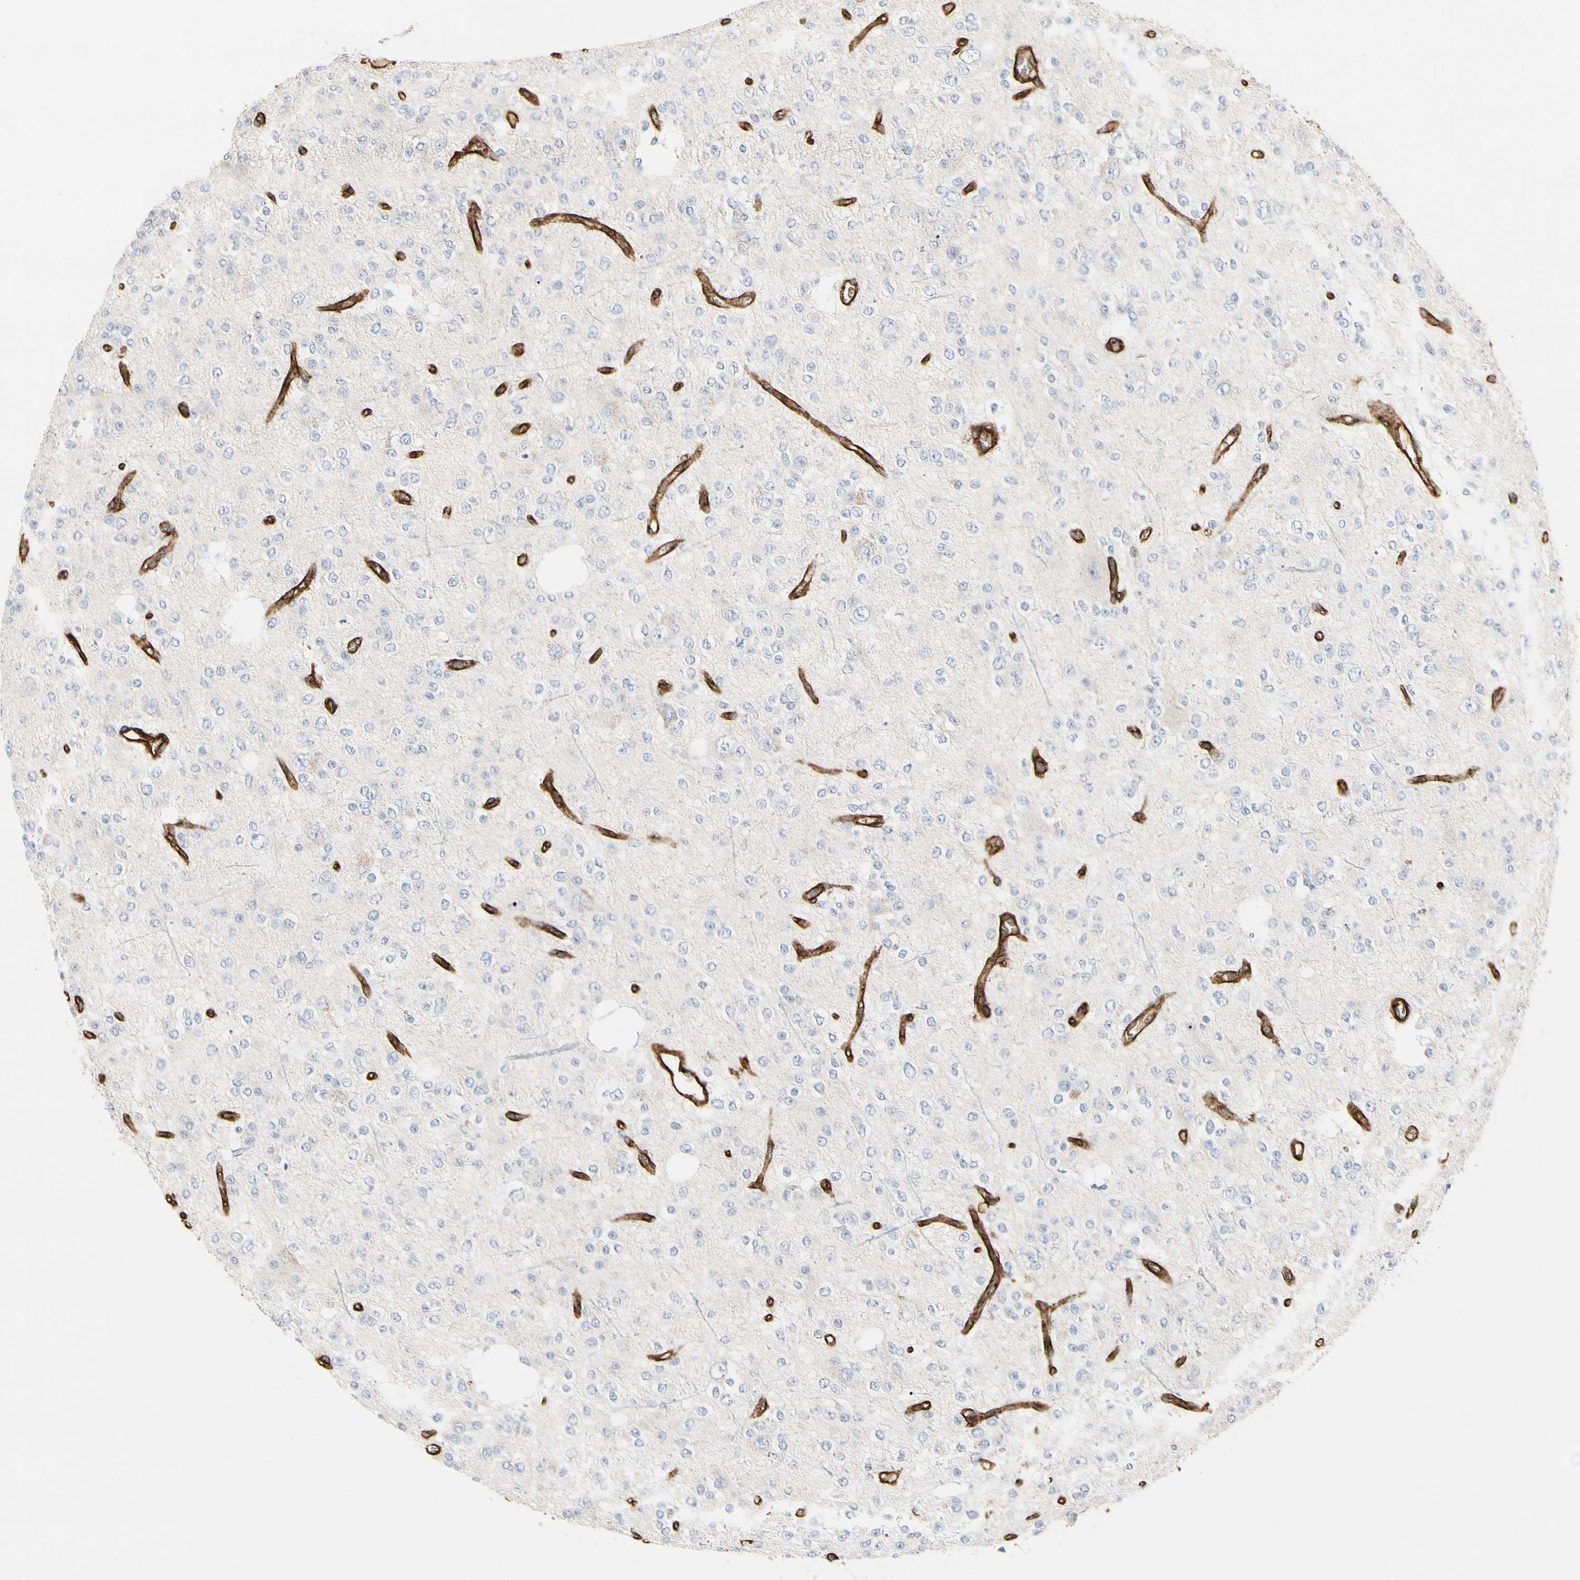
{"staining": {"intensity": "negative", "quantity": "none", "location": "none"}, "tissue": "glioma", "cell_type": "Tumor cells", "image_type": "cancer", "snomed": [{"axis": "morphology", "description": "Glioma, malignant, Low grade"}, {"axis": "topography", "description": "Brain"}], "caption": "High magnification brightfield microscopy of malignant glioma (low-grade) stained with DAB (3,3'-diaminobenzidine) (brown) and counterstained with hematoxylin (blue): tumor cells show no significant positivity.", "gene": "GGT5", "patient": {"sex": "male", "age": 38}}